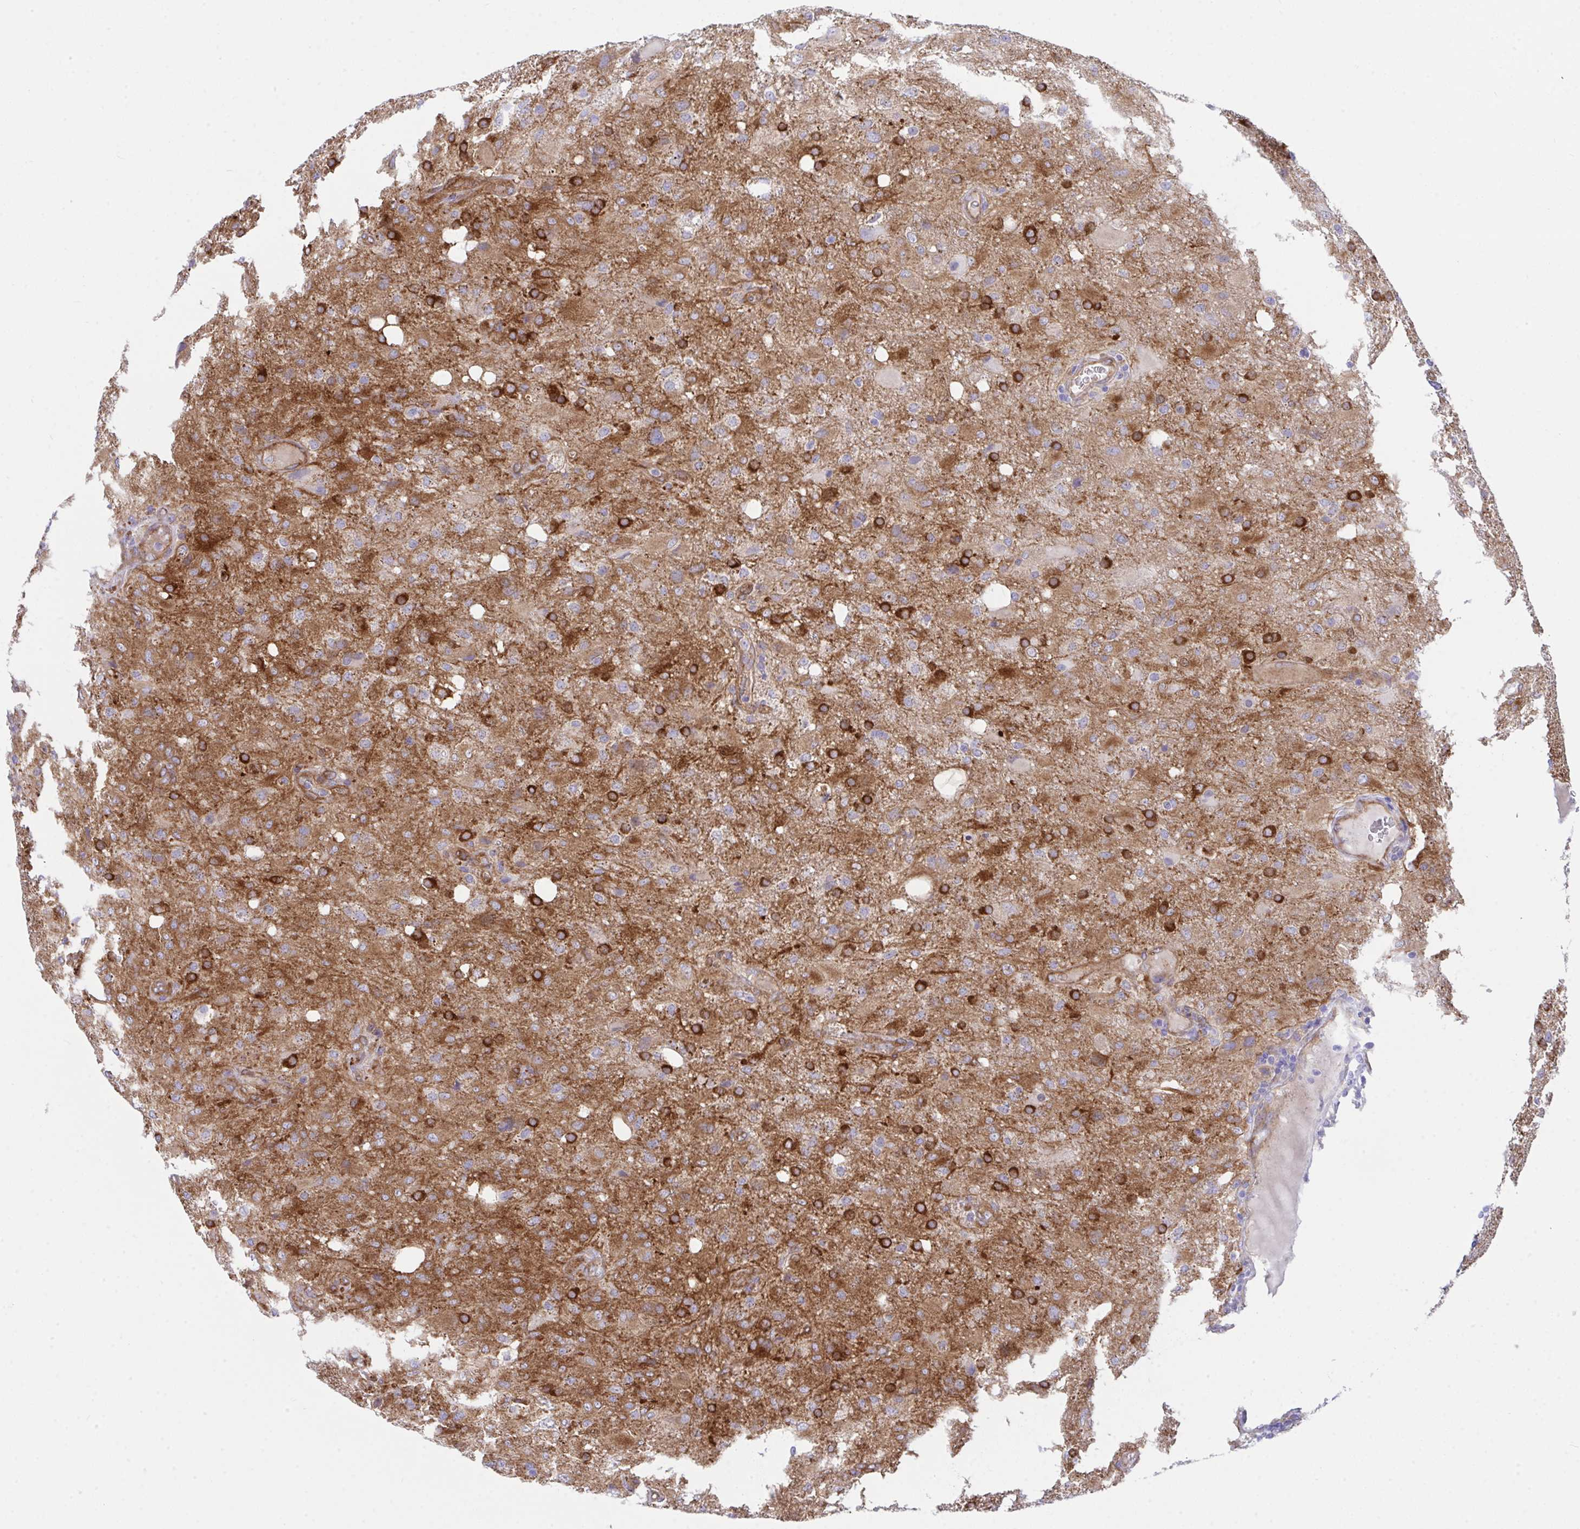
{"staining": {"intensity": "strong", "quantity": "<25%", "location": "cytoplasmic/membranous"}, "tissue": "glioma", "cell_type": "Tumor cells", "image_type": "cancer", "snomed": [{"axis": "morphology", "description": "Glioma, malignant, High grade"}, {"axis": "topography", "description": "Brain"}], "caption": "Strong cytoplasmic/membranous protein expression is present in approximately <25% of tumor cells in glioma. Immunohistochemistry (ihc) stains the protein of interest in brown and the nuclei are stained blue.", "gene": "GAB1", "patient": {"sex": "male", "age": 53}}